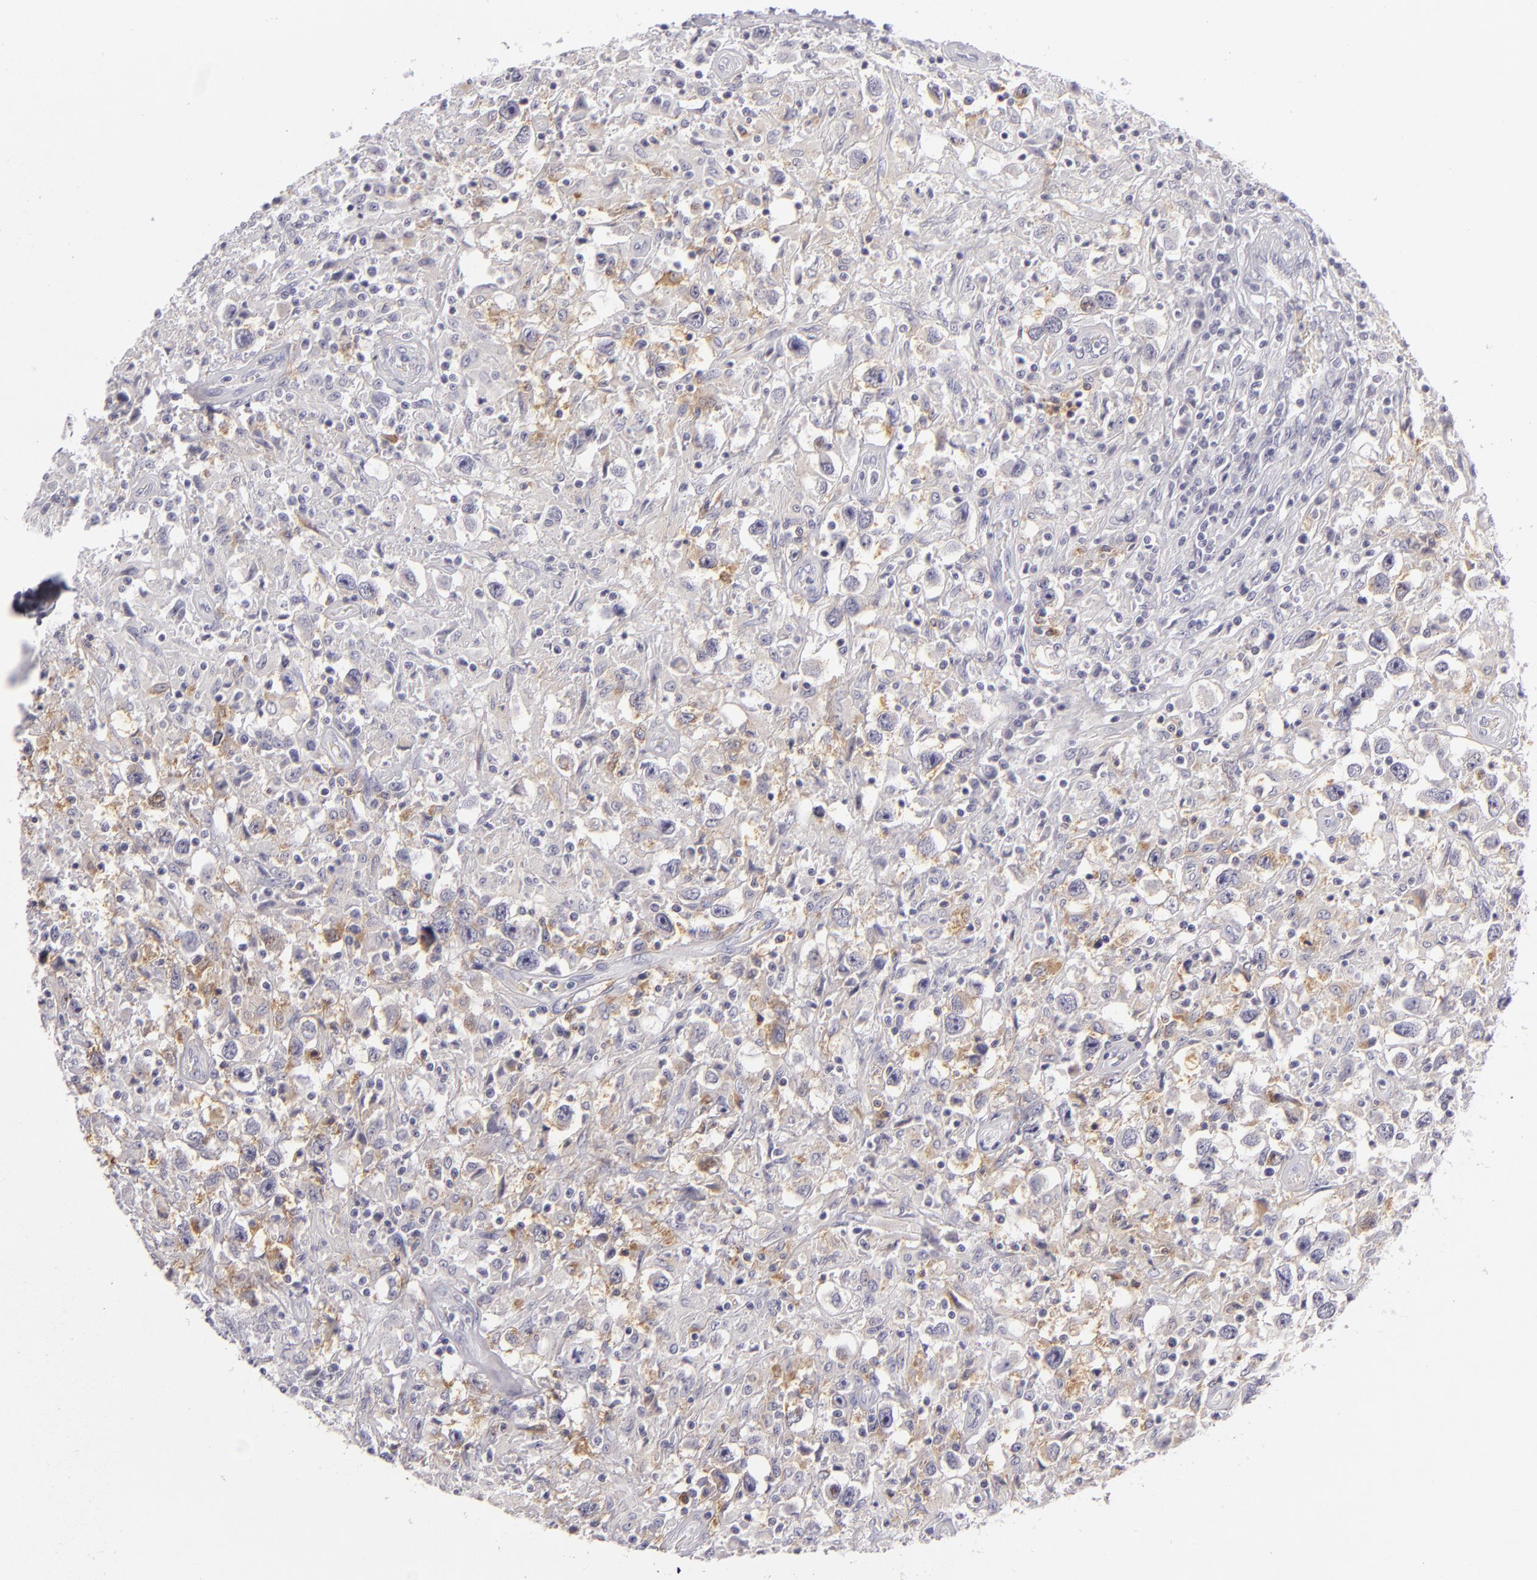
{"staining": {"intensity": "weak", "quantity": "25%-75%", "location": "cytoplasmic/membranous"}, "tissue": "testis cancer", "cell_type": "Tumor cells", "image_type": "cancer", "snomed": [{"axis": "morphology", "description": "Seminoma, NOS"}, {"axis": "topography", "description": "Testis"}], "caption": "A histopathology image of human testis cancer stained for a protein demonstrates weak cytoplasmic/membranous brown staining in tumor cells. The protein is shown in brown color, while the nuclei are stained blue.", "gene": "TNNC1", "patient": {"sex": "male", "age": 34}}